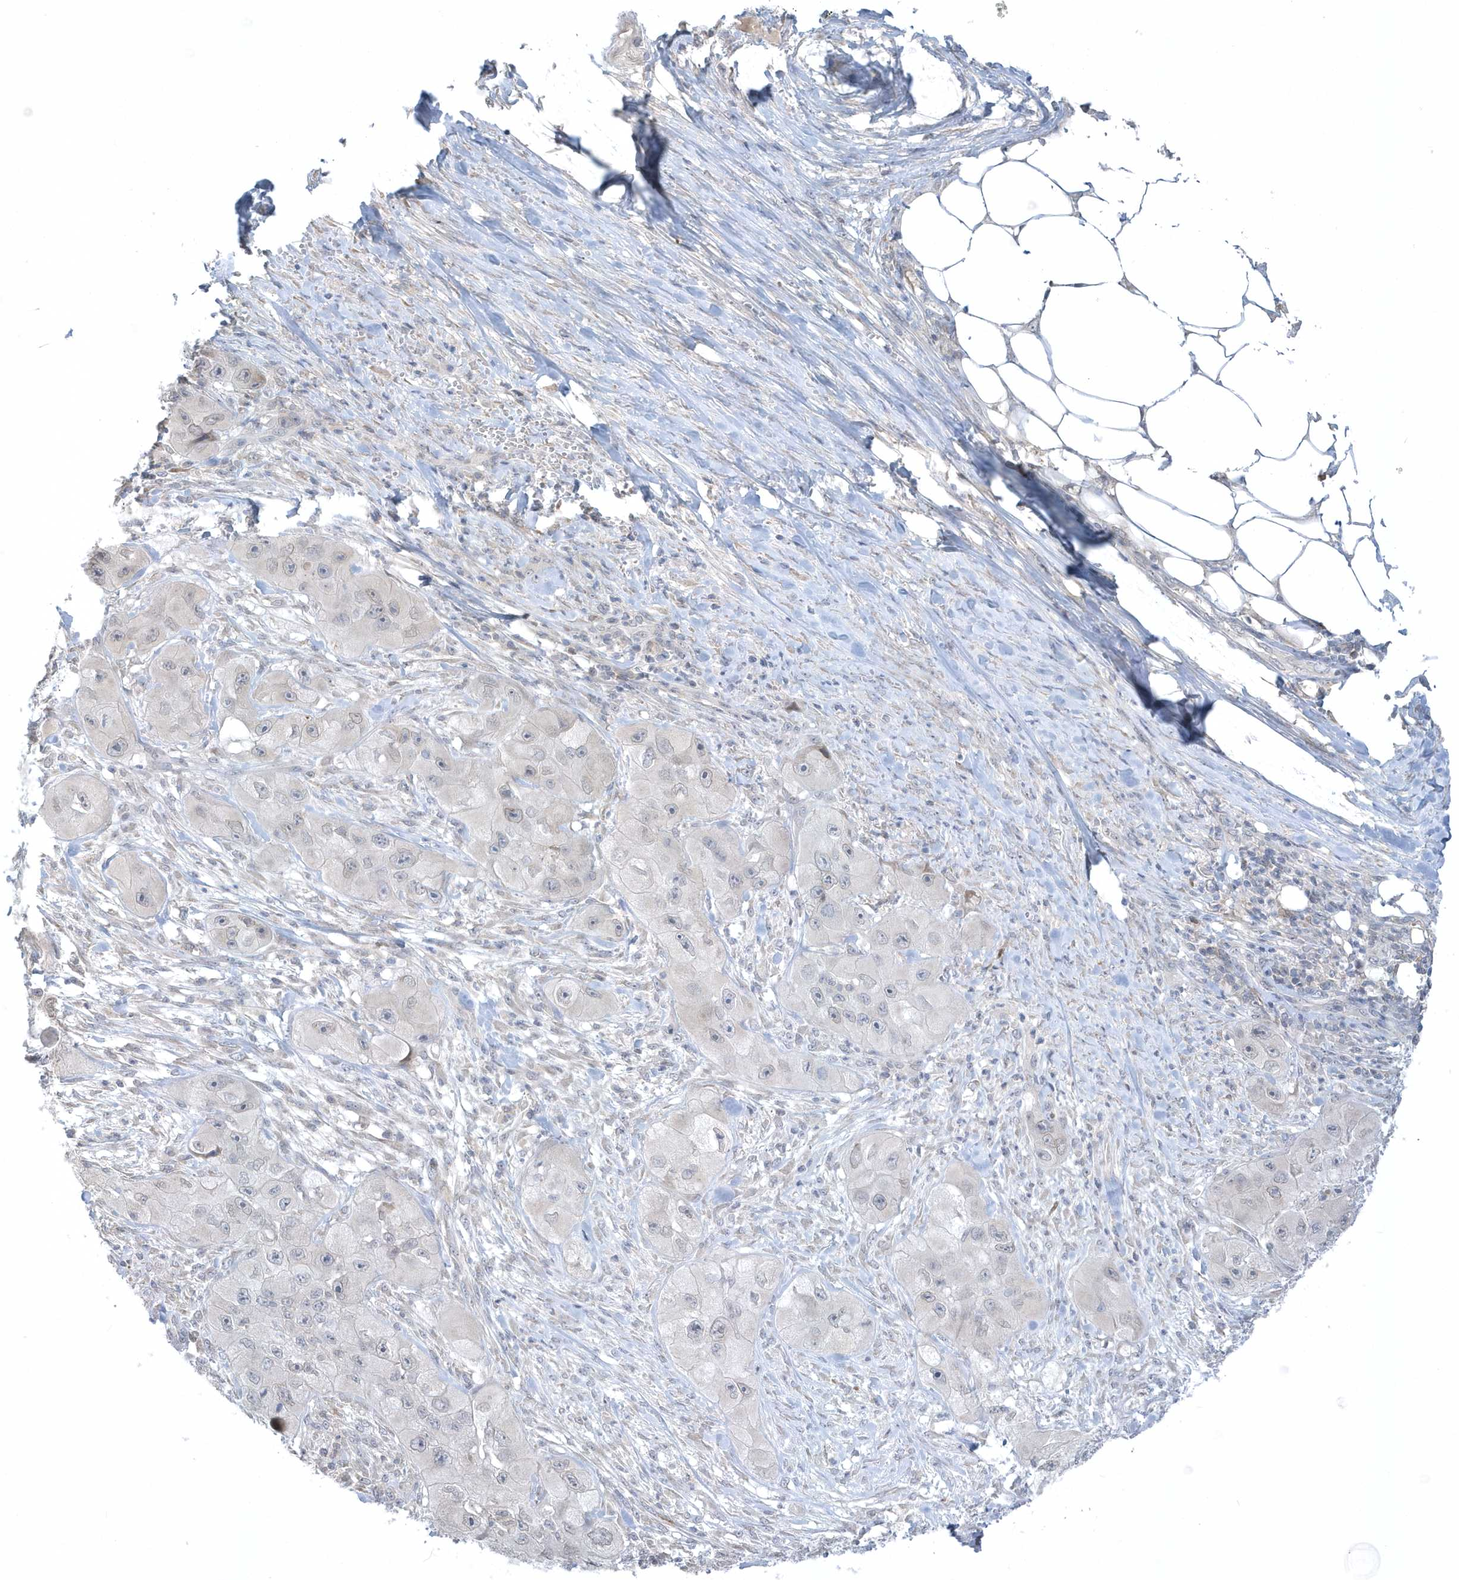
{"staining": {"intensity": "negative", "quantity": "none", "location": "none"}, "tissue": "skin cancer", "cell_type": "Tumor cells", "image_type": "cancer", "snomed": [{"axis": "morphology", "description": "Squamous cell carcinoma, NOS"}, {"axis": "topography", "description": "Skin"}, {"axis": "topography", "description": "Subcutis"}], "caption": "High power microscopy micrograph of an immunohistochemistry (IHC) photomicrograph of skin cancer, revealing no significant expression in tumor cells. Brightfield microscopy of immunohistochemistry stained with DAB (brown) and hematoxylin (blue), captured at high magnification.", "gene": "ZC3H12D", "patient": {"sex": "male", "age": 73}}